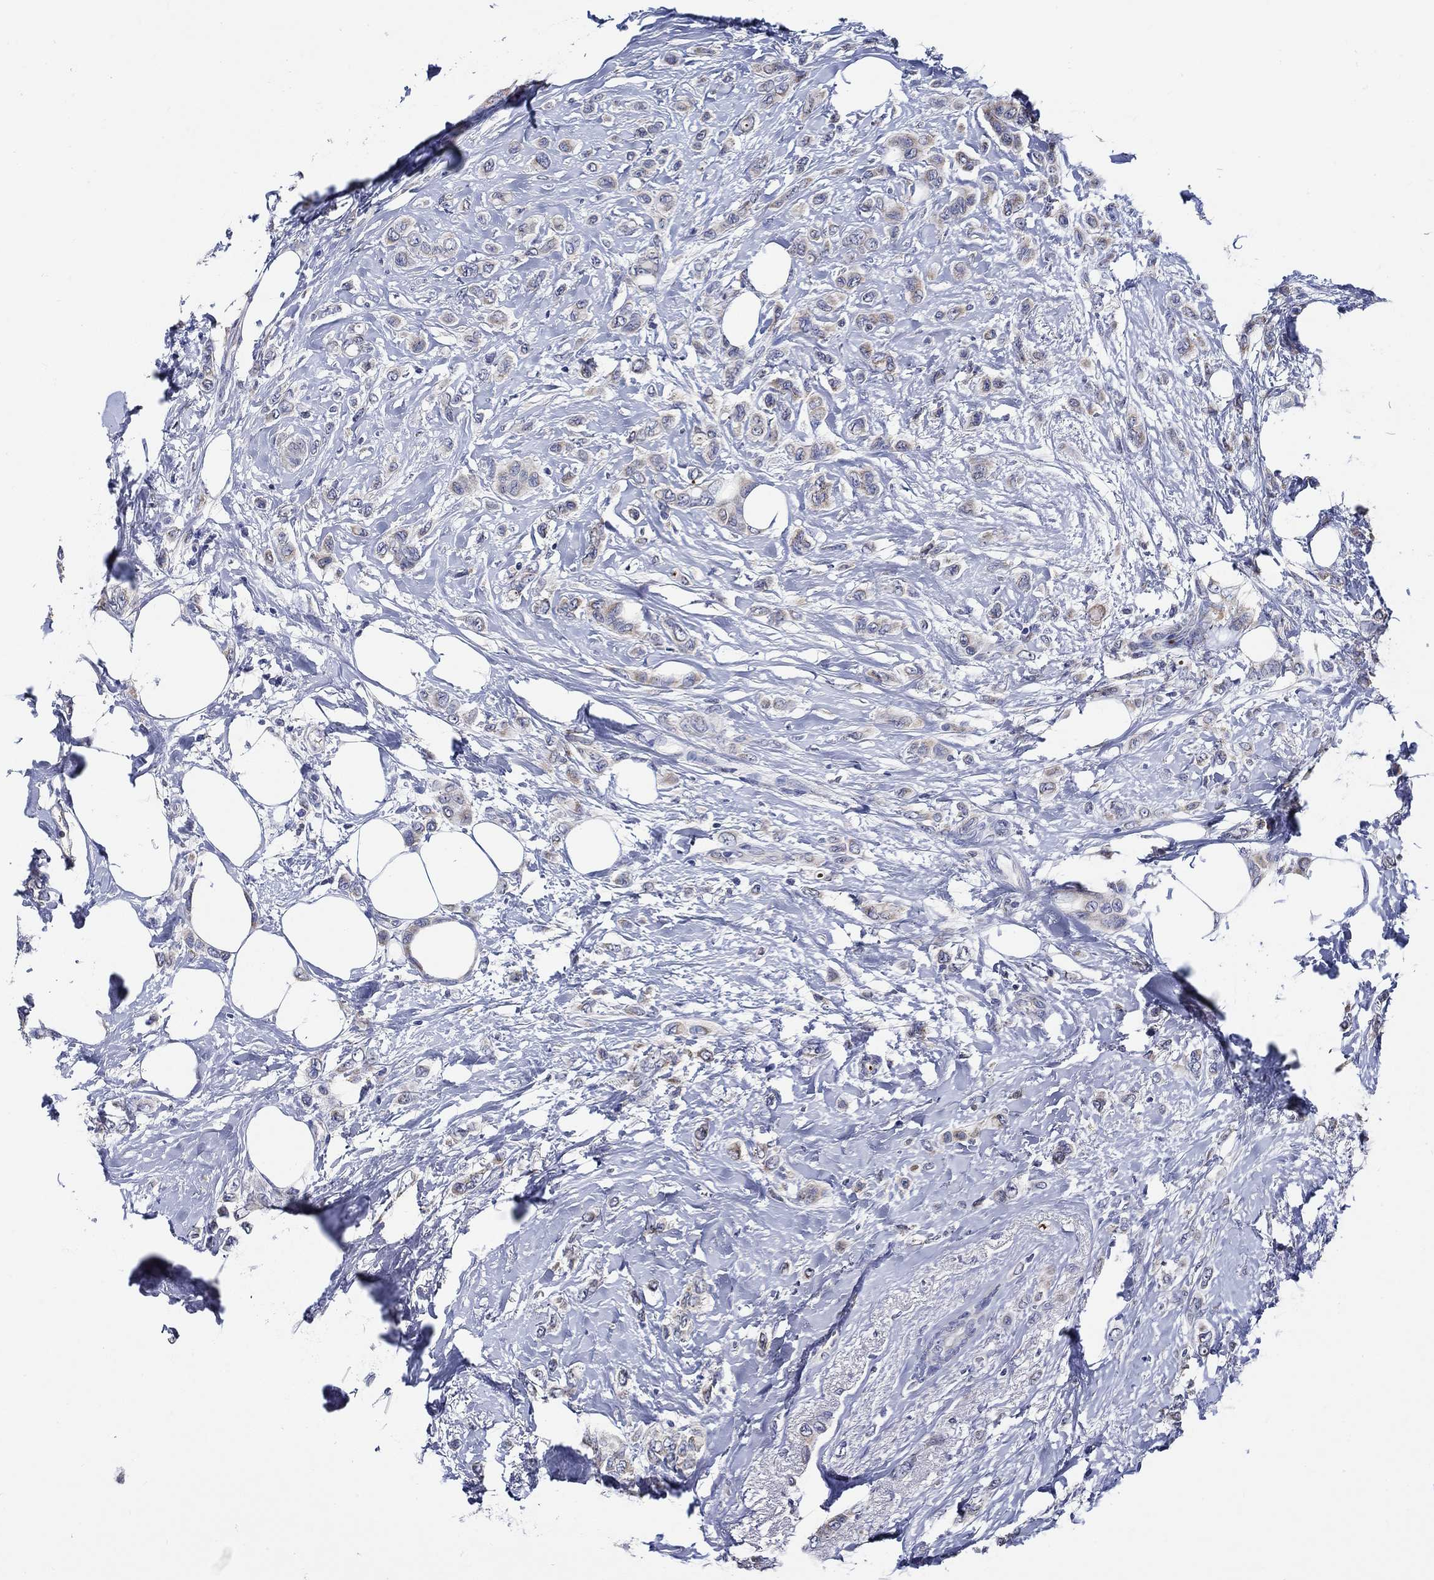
{"staining": {"intensity": "weak", "quantity": "25%-75%", "location": "cytoplasmic/membranous"}, "tissue": "breast cancer", "cell_type": "Tumor cells", "image_type": "cancer", "snomed": [{"axis": "morphology", "description": "Lobular carcinoma"}, {"axis": "topography", "description": "Breast"}], "caption": "DAB immunohistochemical staining of breast lobular carcinoma reveals weak cytoplasmic/membranous protein positivity in approximately 25%-75% of tumor cells.", "gene": "ALOX12", "patient": {"sex": "female", "age": 66}}